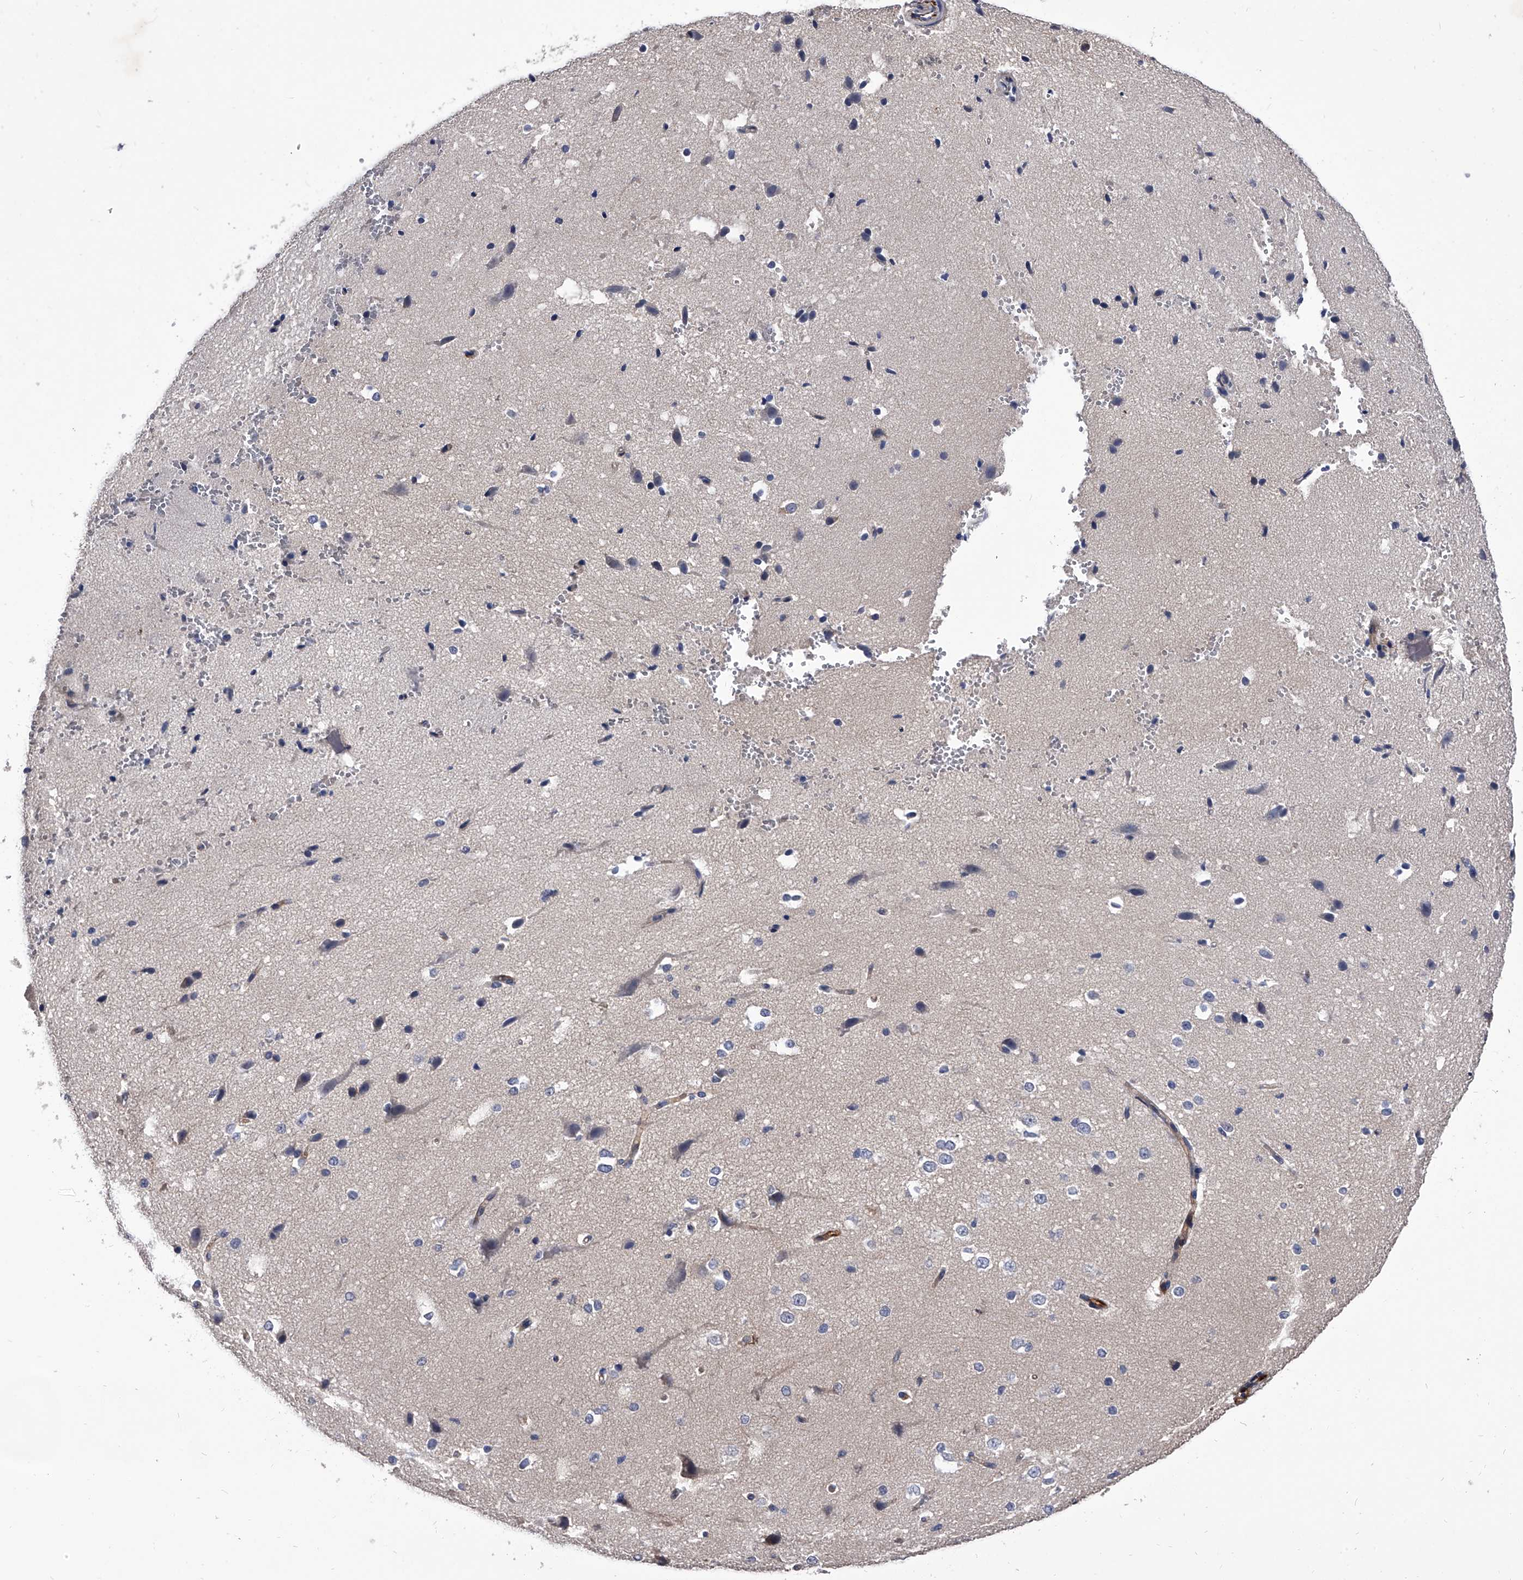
{"staining": {"intensity": "moderate", "quantity": ">75%", "location": "cytoplasmic/membranous"}, "tissue": "cerebral cortex", "cell_type": "Endothelial cells", "image_type": "normal", "snomed": [{"axis": "morphology", "description": "Normal tissue, NOS"}, {"axis": "morphology", "description": "Developmental malformation"}, {"axis": "topography", "description": "Cerebral cortex"}], "caption": "Immunohistochemistry histopathology image of benign cerebral cortex stained for a protein (brown), which exhibits medium levels of moderate cytoplasmic/membranous expression in about >75% of endothelial cells.", "gene": "EFCAB7", "patient": {"sex": "female", "age": 30}}